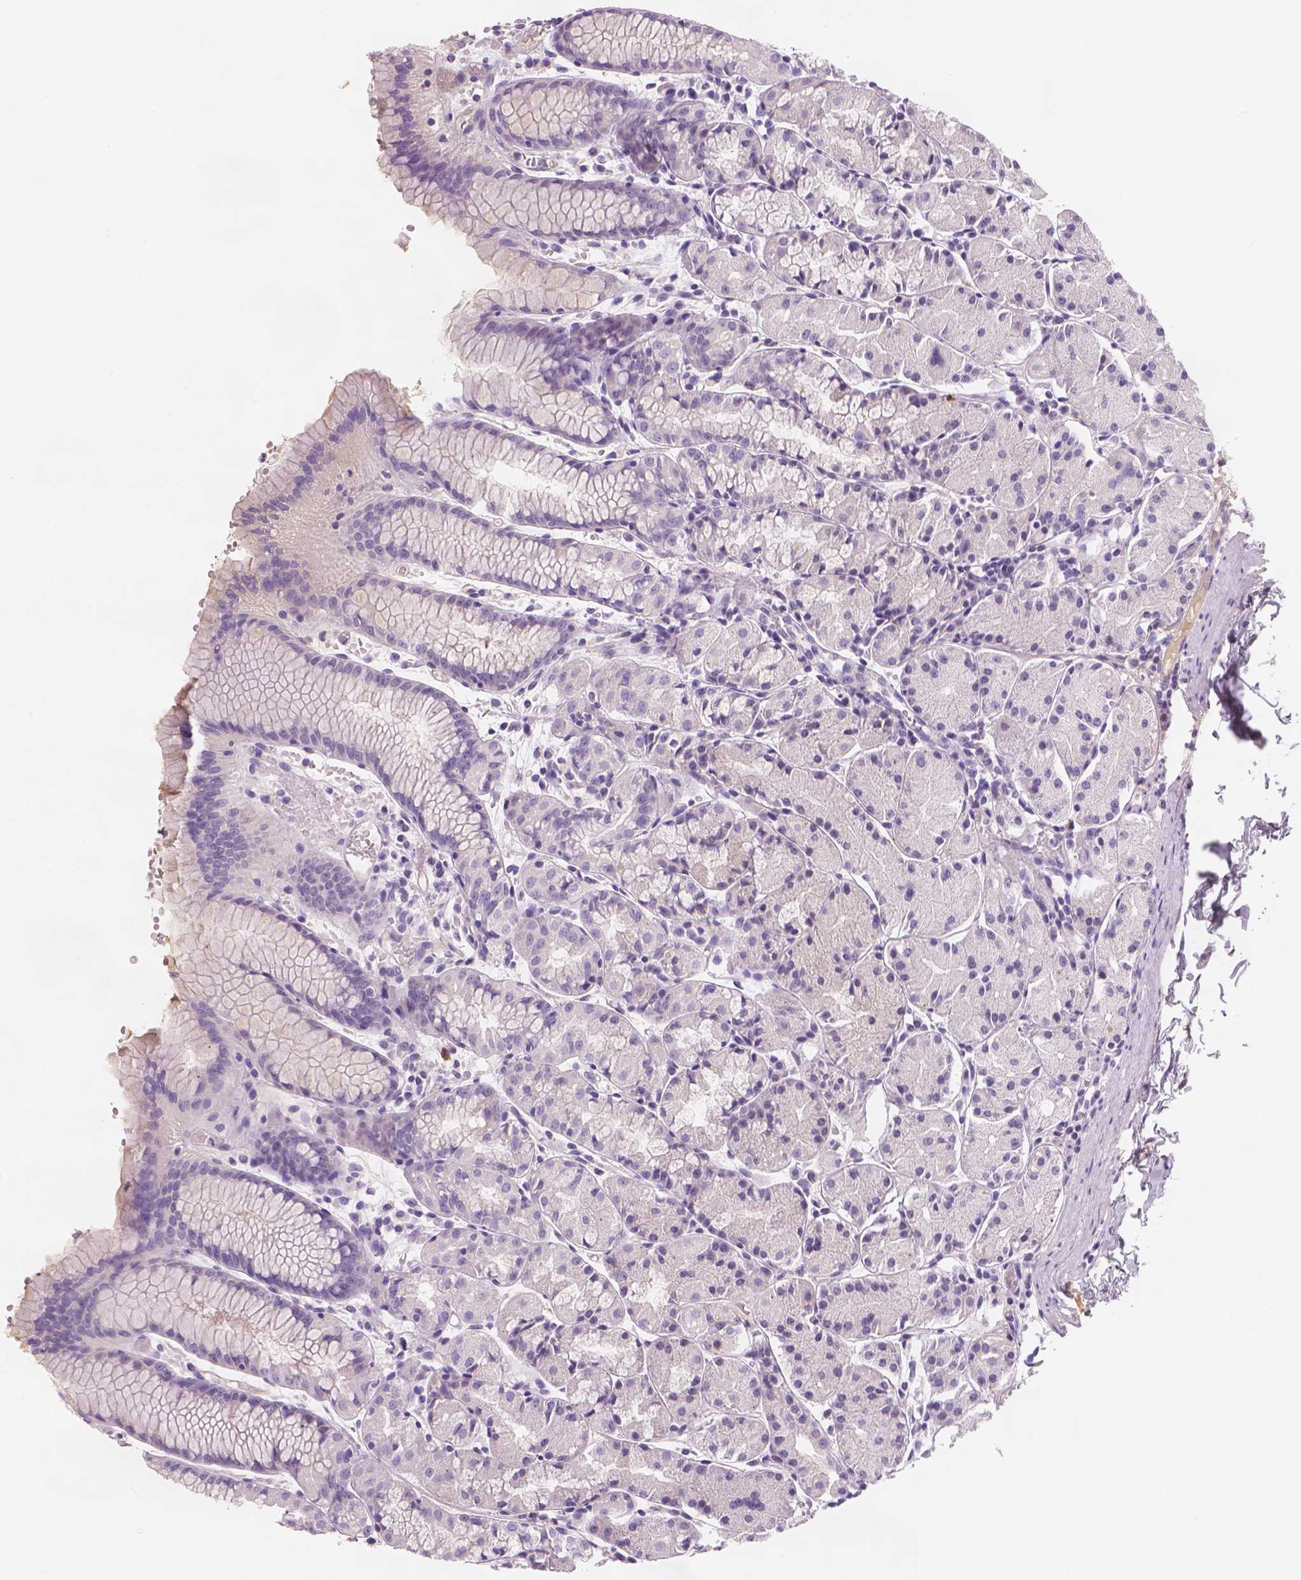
{"staining": {"intensity": "negative", "quantity": "none", "location": "none"}, "tissue": "stomach", "cell_type": "Glandular cells", "image_type": "normal", "snomed": [{"axis": "morphology", "description": "Normal tissue, NOS"}, {"axis": "topography", "description": "Stomach, upper"}], "caption": "This image is of unremarkable stomach stained with immunohistochemistry (IHC) to label a protein in brown with the nuclei are counter-stained blue. There is no expression in glandular cells. (DAB immunohistochemistry, high magnification).", "gene": "APOA4", "patient": {"sex": "male", "age": 47}}